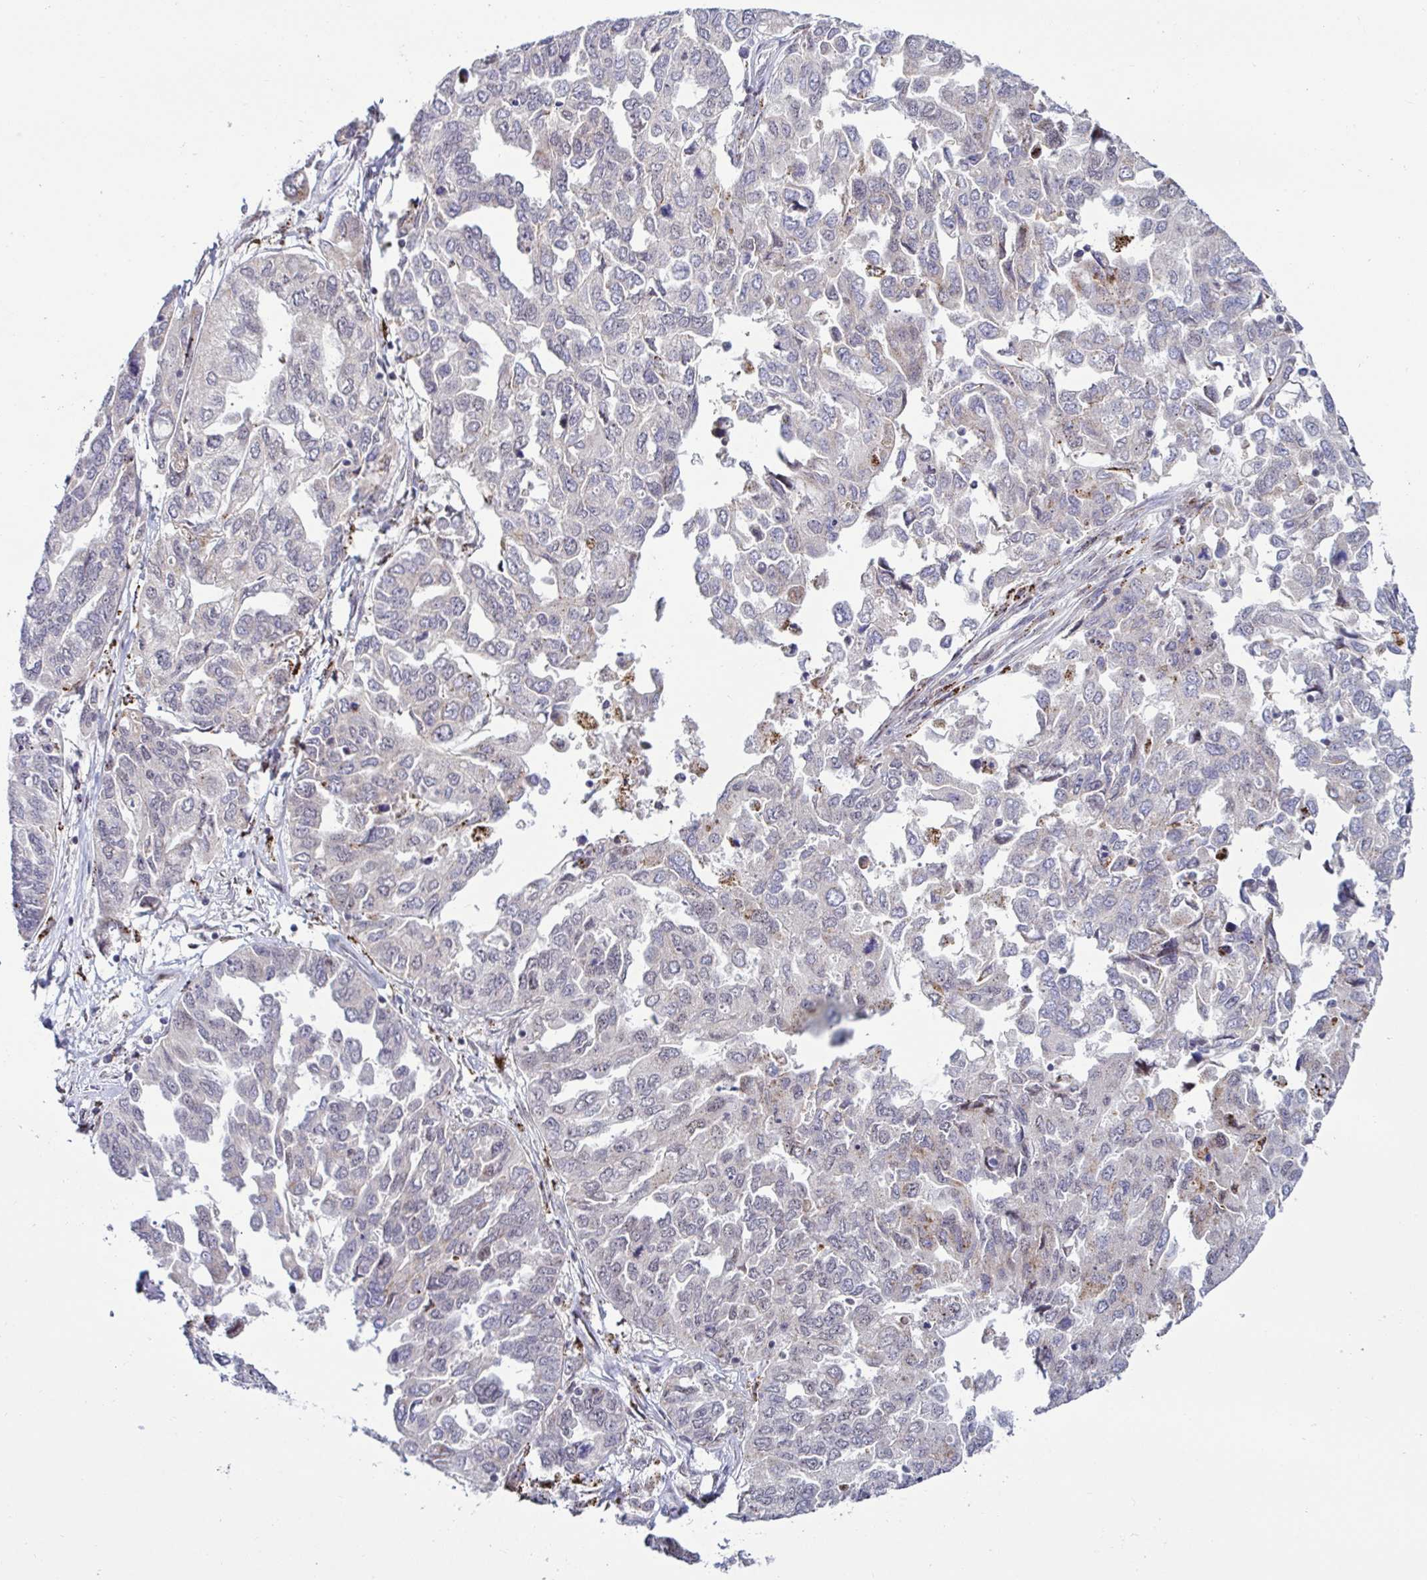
{"staining": {"intensity": "weak", "quantity": "<25%", "location": "cytoplasmic/membranous"}, "tissue": "ovarian cancer", "cell_type": "Tumor cells", "image_type": "cancer", "snomed": [{"axis": "morphology", "description": "Cystadenocarcinoma, serous, NOS"}, {"axis": "topography", "description": "Ovary"}], "caption": "Immunohistochemistry histopathology image of neoplastic tissue: human ovarian cancer (serous cystadenocarcinoma) stained with DAB exhibits no significant protein expression in tumor cells. (DAB immunohistochemistry (IHC) with hematoxylin counter stain).", "gene": "DZIP1", "patient": {"sex": "female", "age": 53}}